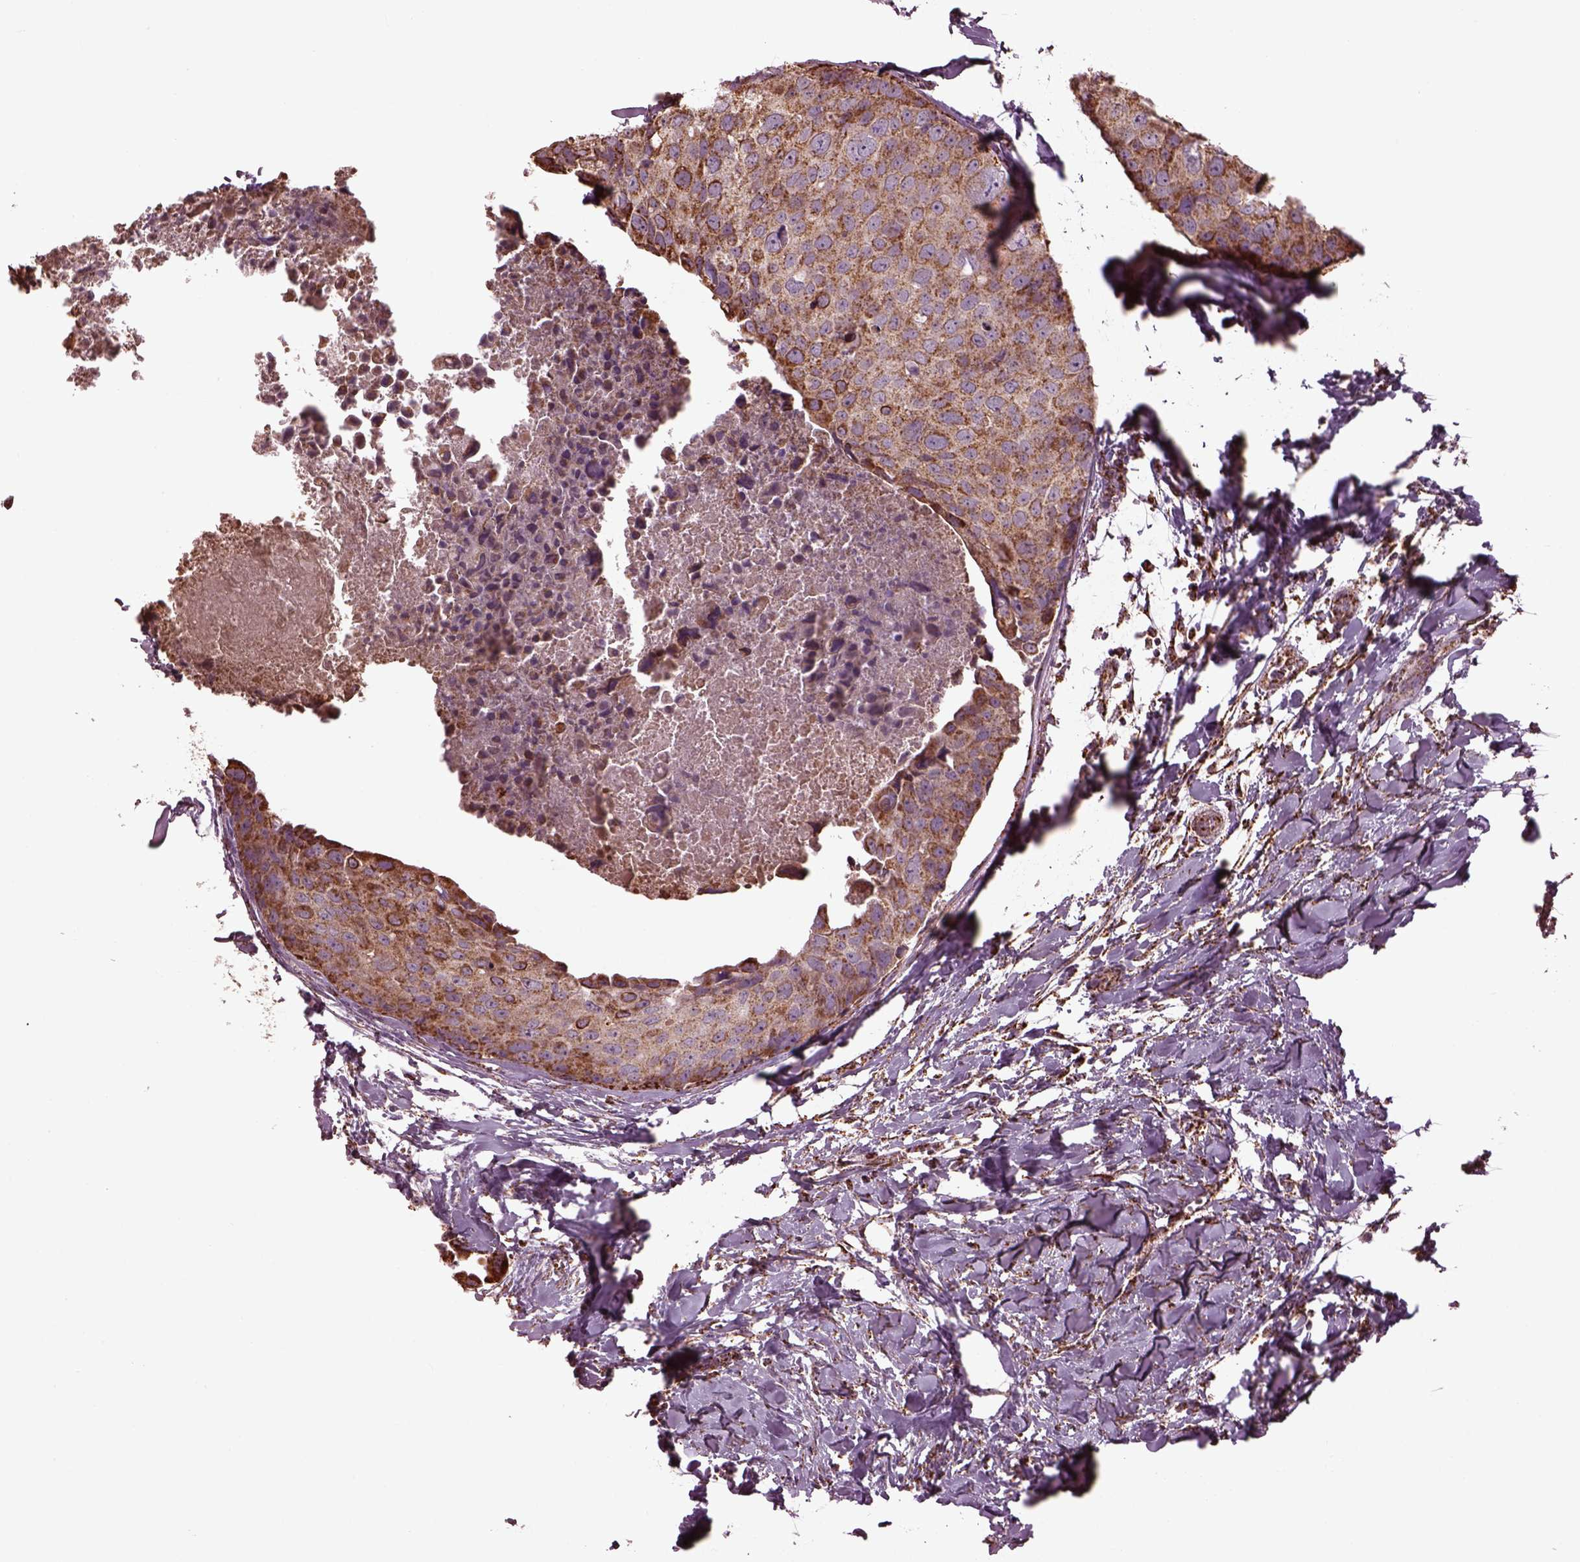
{"staining": {"intensity": "moderate", "quantity": "25%-75%", "location": "cytoplasmic/membranous"}, "tissue": "breast cancer", "cell_type": "Tumor cells", "image_type": "cancer", "snomed": [{"axis": "morphology", "description": "Duct carcinoma"}, {"axis": "topography", "description": "Breast"}], "caption": "Brown immunohistochemical staining in human breast cancer displays moderate cytoplasmic/membranous positivity in approximately 25%-75% of tumor cells. Immunohistochemistry stains the protein of interest in brown and the nuclei are stained blue.", "gene": "TMEM254", "patient": {"sex": "female", "age": 38}}